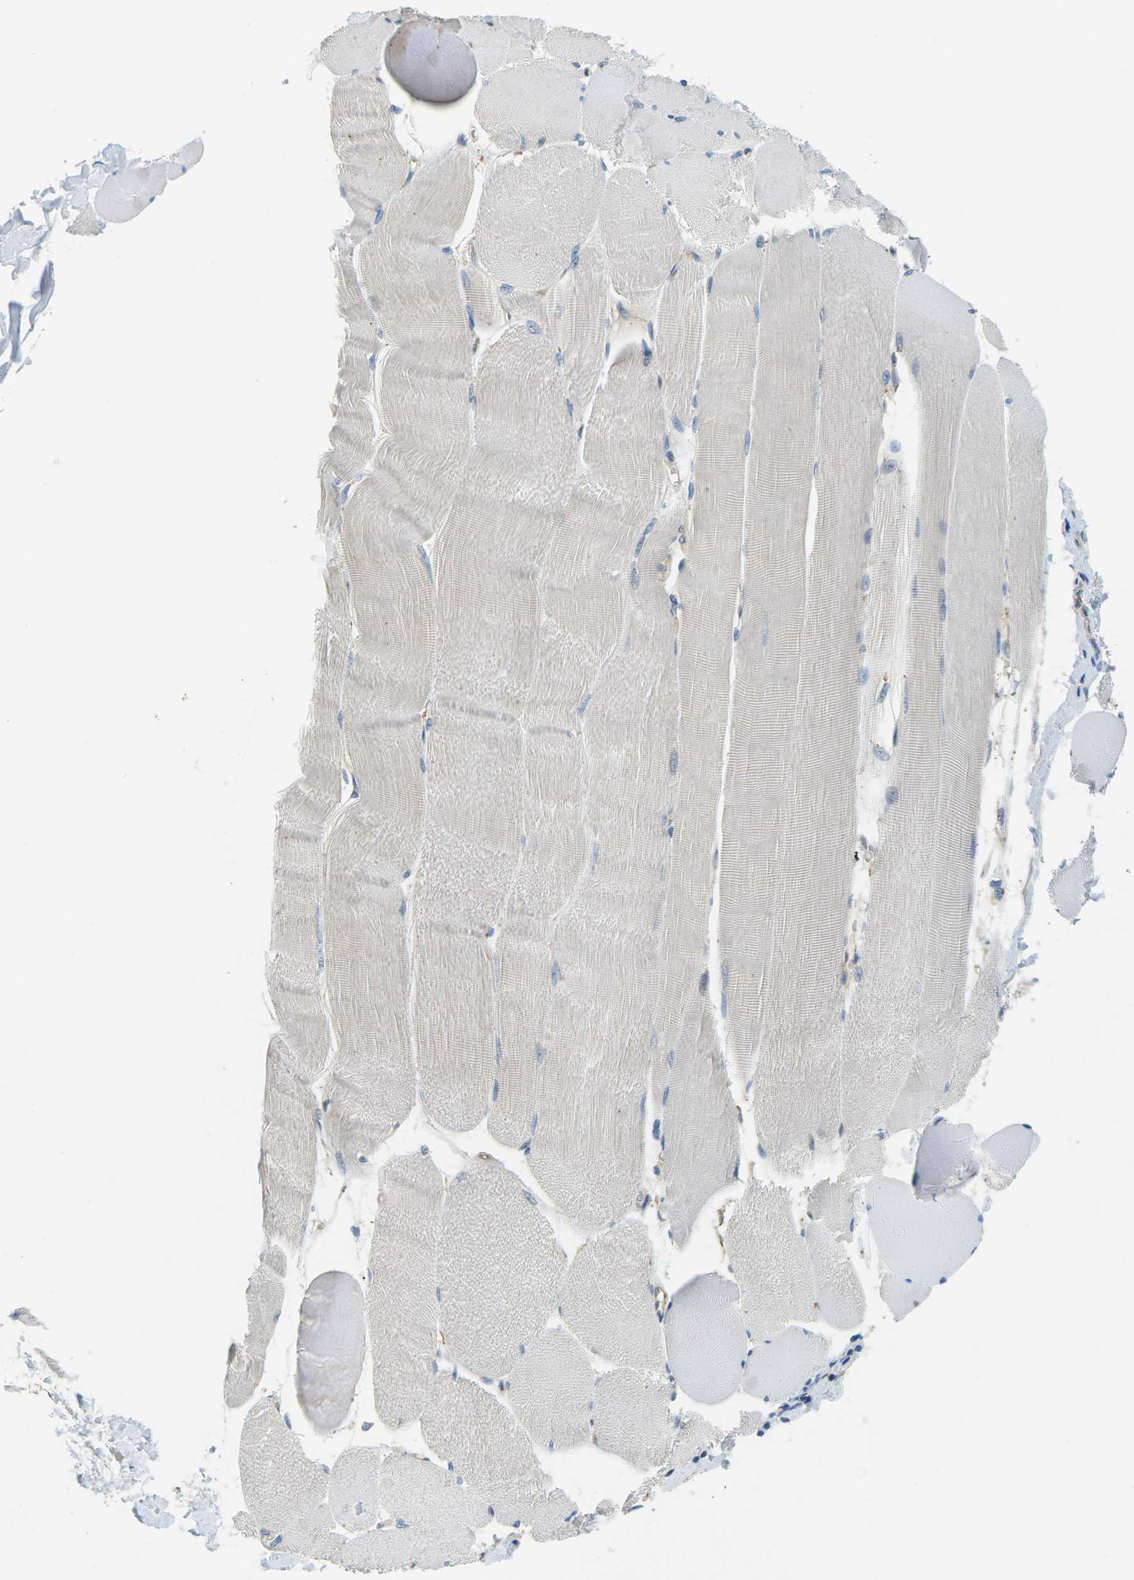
{"staining": {"intensity": "negative", "quantity": "none", "location": "none"}, "tissue": "skeletal muscle", "cell_type": "Myocytes", "image_type": "normal", "snomed": [{"axis": "morphology", "description": "Normal tissue, NOS"}, {"axis": "morphology", "description": "Squamous cell carcinoma, NOS"}, {"axis": "topography", "description": "Skeletal muscle"}], "caption": "DAB (3,3'-diaminobenzidine) immunohistochemical staining of normal skeletal muscle demonstrates no significant positivity in myocytes. (Stains: DAB (3,3'-diaminobenzidine) immunohistochemistry (IHC) with hematoxylin counter stain, Microscopy: brightfield microscopy at high magnification).", "gene": "SLC13A3", "patient": {"sex": "male", "age": 51}}